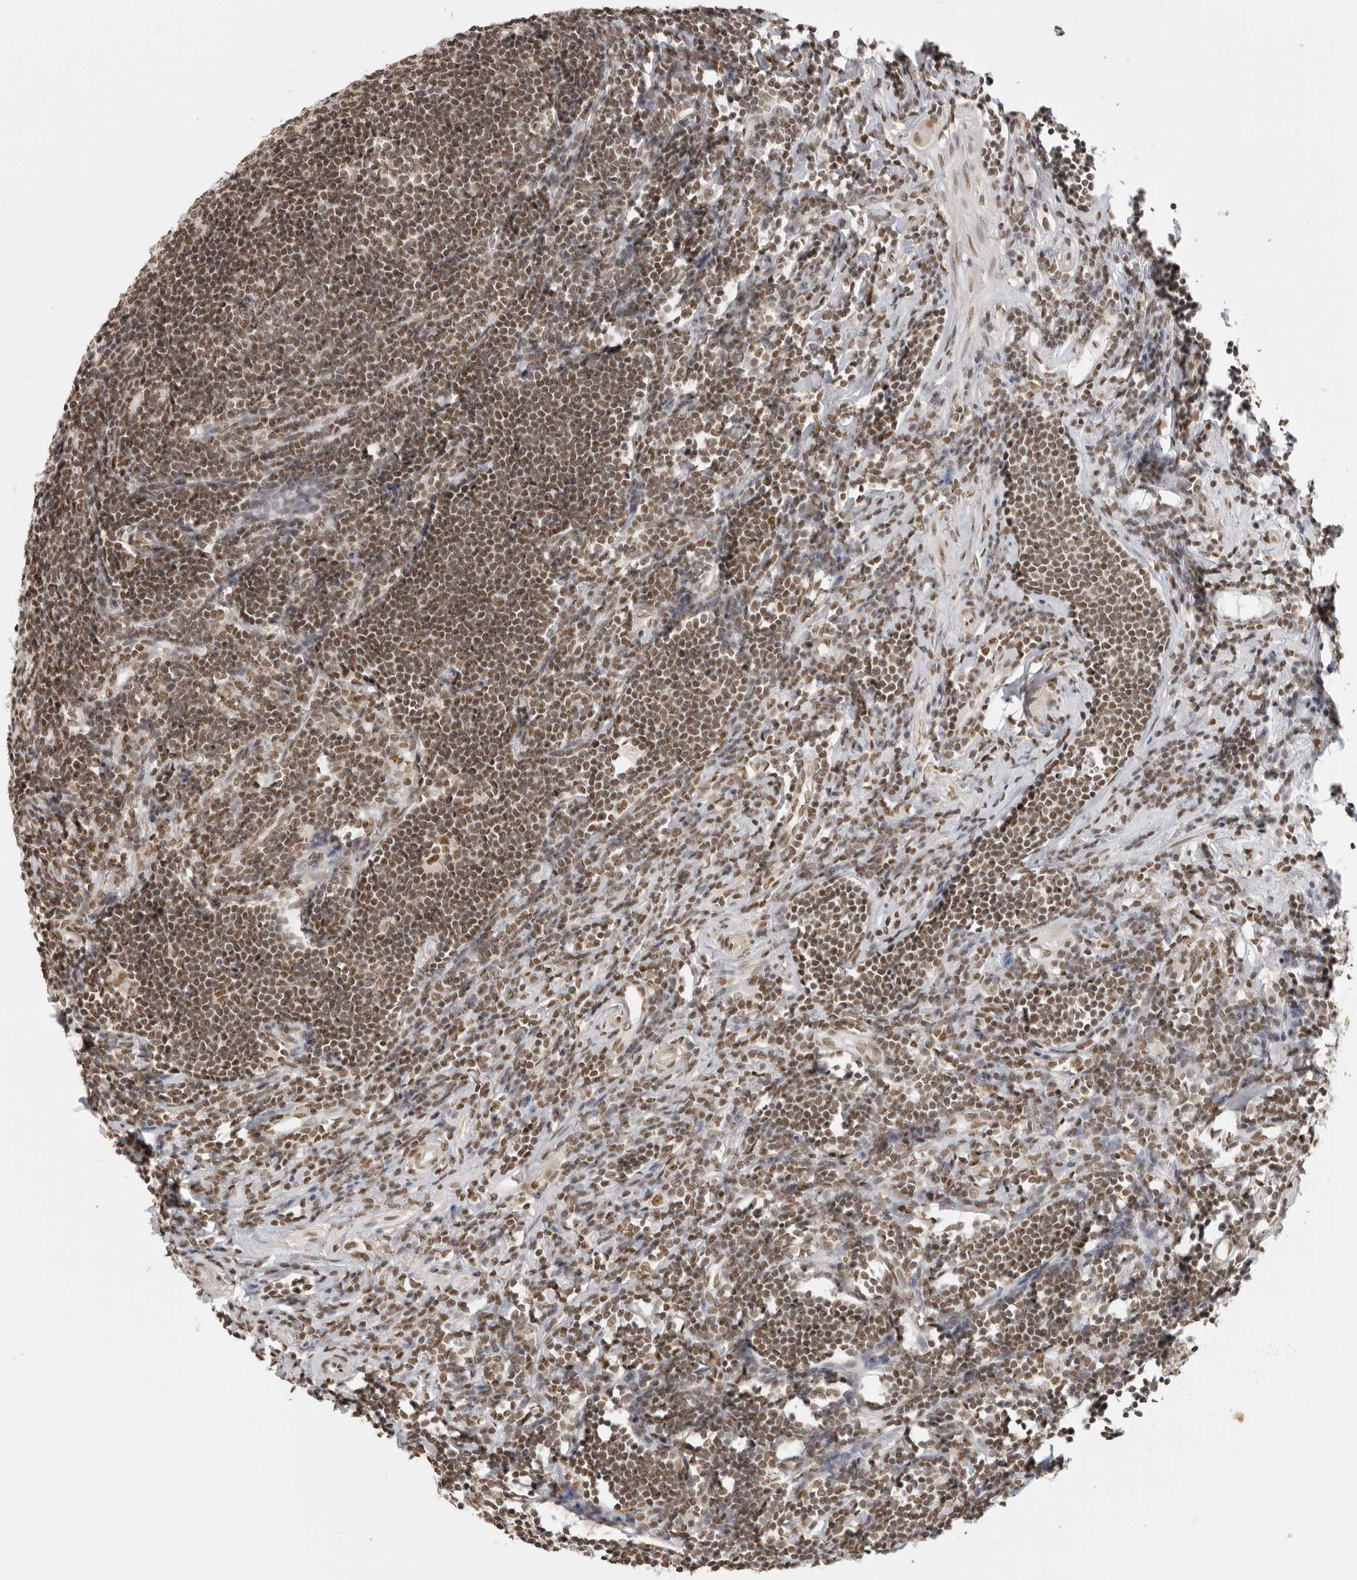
{"staining": {"intensity": "moderate", "quantity": ">75%", "location": "nuclear"}, "tissue": "appendix", "cell_type": "Glandular cells", "image_type": "normal", "snomed": [{"axis": "morphology", "description": "Normal tissue, NOS"}, {"axis": "topography", "description": "Appendix"}], "caption": "Brown immunohistochemical staining in normal appendix reveals moderate nuclear staining in about >75% of glandular cells. The protein of interest is shown in brown color, while the nuclei are stained blue.", "gene": "RPA2", "patient": {"sex": "female", "age": 54}}